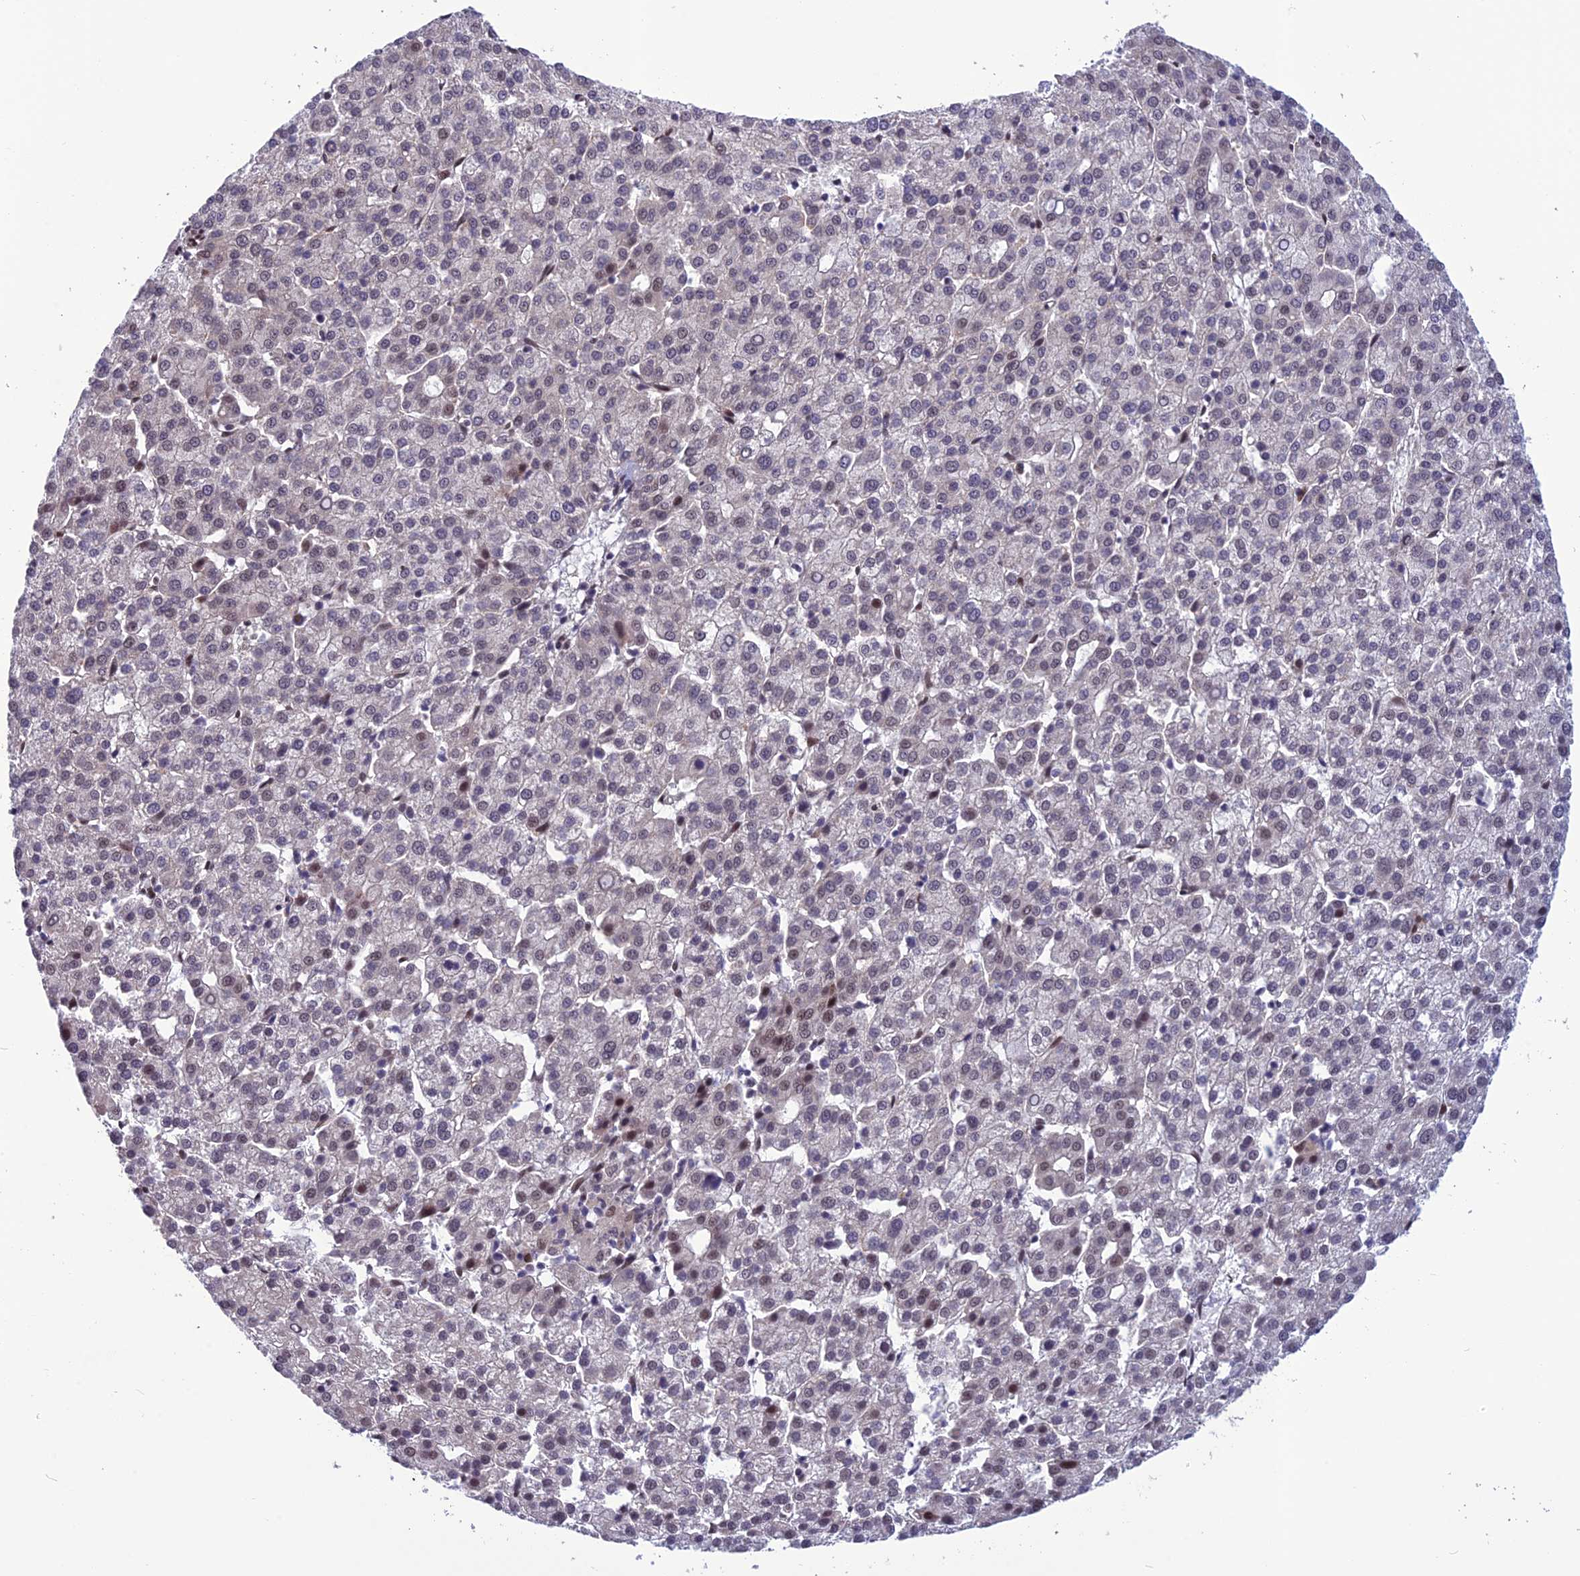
{"staining": {"intensity": "weak", "quantity": "<25%", "location": "nuclear"}, "tissue": "liver cancer", "cell_type": "Tumor cells", "image_type": "cancer", "snomed": [{"axis": "morphology", "description": "Carcinoma, Hepatocellular, NOS"}, {"axis": "topography", "description": "Liver"}], "caption": "Micrograph shows no protein expression in tumor cells of liver hepatocellular carcinoma tissue. Brightfield microscopy of immunohistochemistry (IHC) stained with DAB (brown) and hematoxylin (blue), captured at high magnification.", "gene": "RTRAF", "patient": {"sex": "female", "age": 58}}